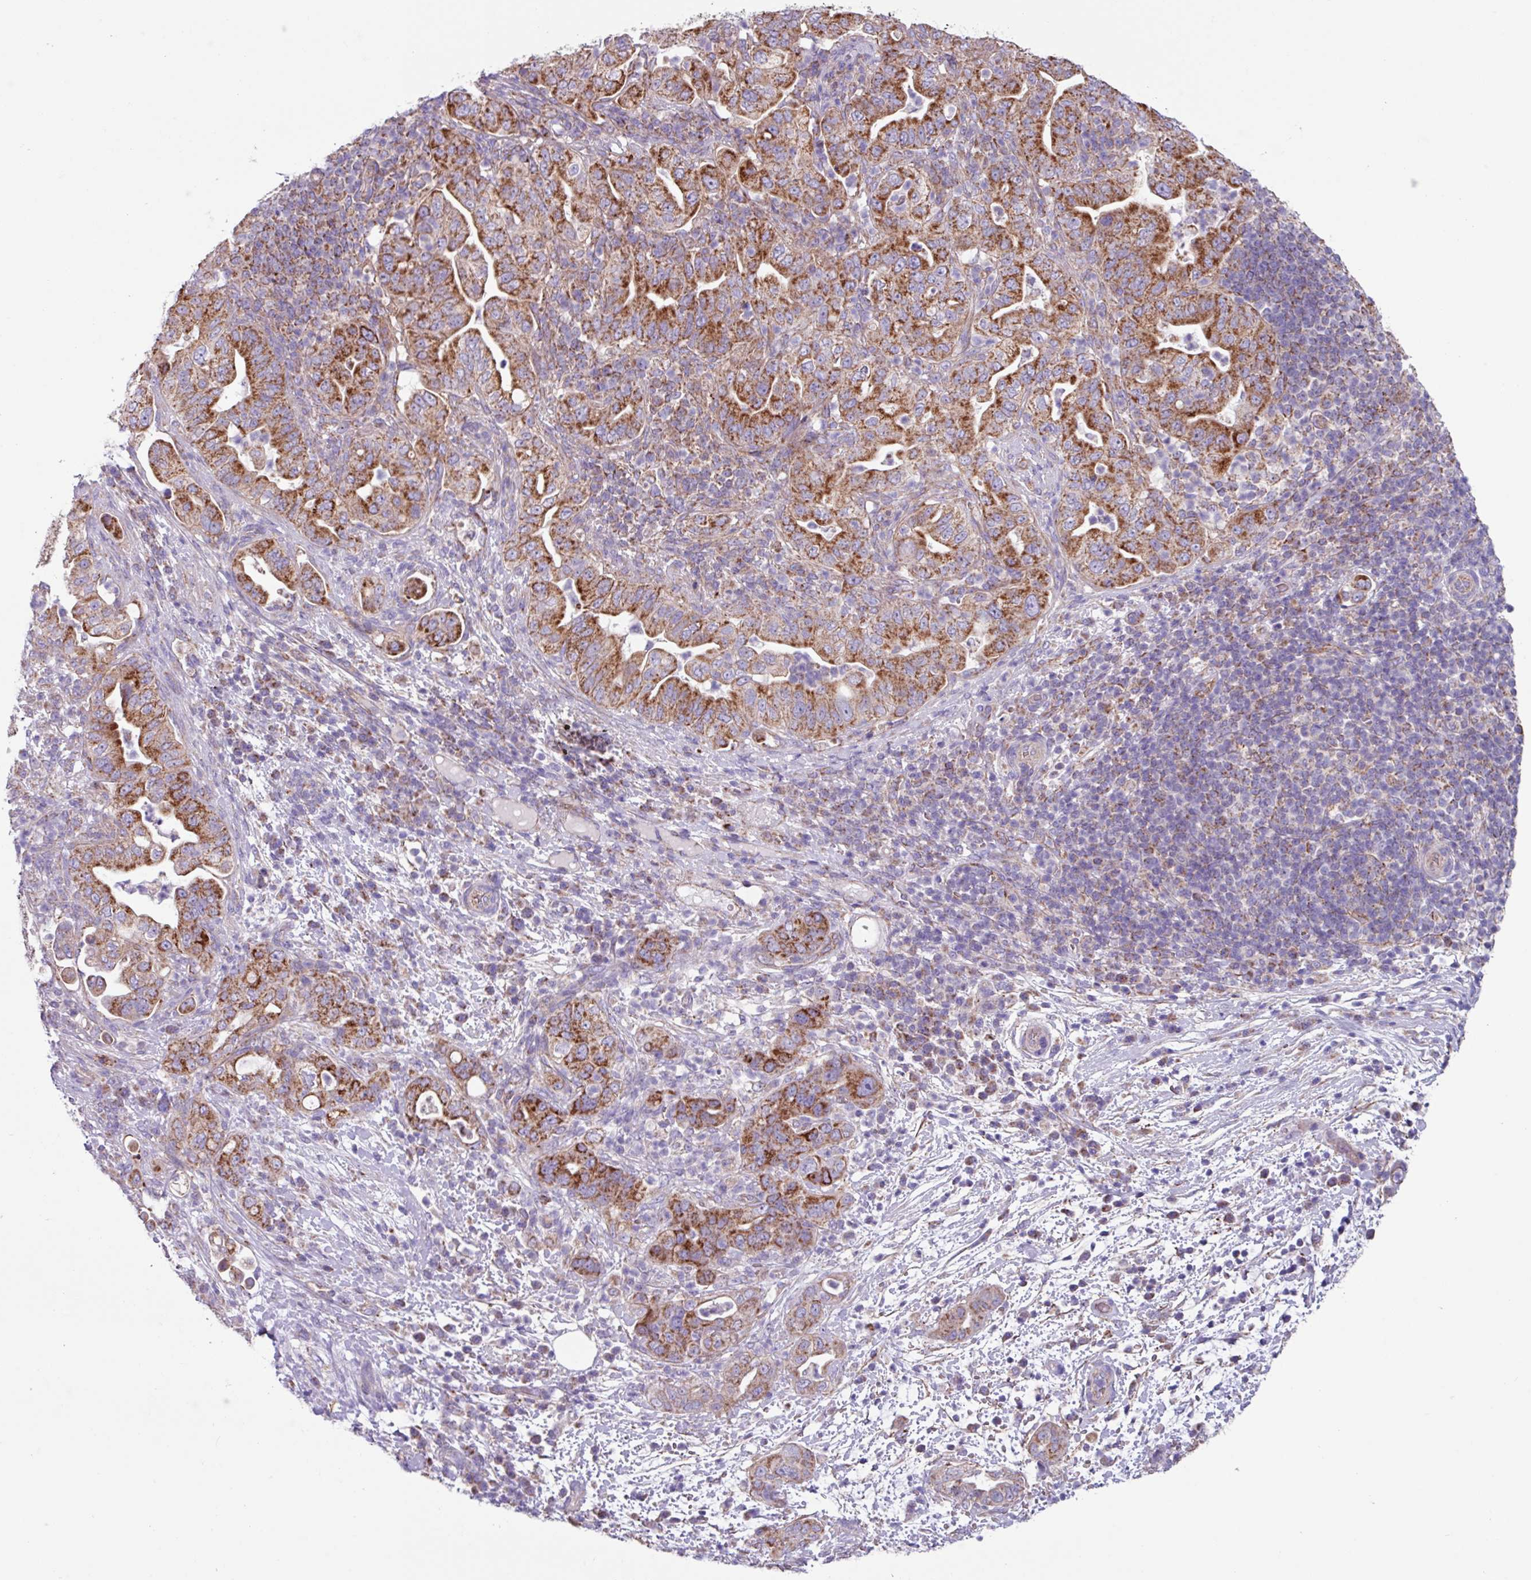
{"staining": {"intensity": "strong", "quantity": ">75%", "location": "cytoplasmic/membranous"}, "tissue": "pancreatic cancer", "cell_type": "Tumor cells", "image_type": "cancer", "snomed": [{"axis": "morphology", "description": "Normal tissue, NOS"}, {"axis": "morphology", "description": "Adenocarcinoma, NOS"}, {"axis": "topography", "description": "Lymph node"}, {"axis": "topography", "description": "Pancreas"}], "caption": "A brown stain highlights strong cytoplasmic/membranous staining of a protein in pancreatic cancer tumor cells.", "gene": "OTULIN", "patient": {"sex": "female", "age": 67}}